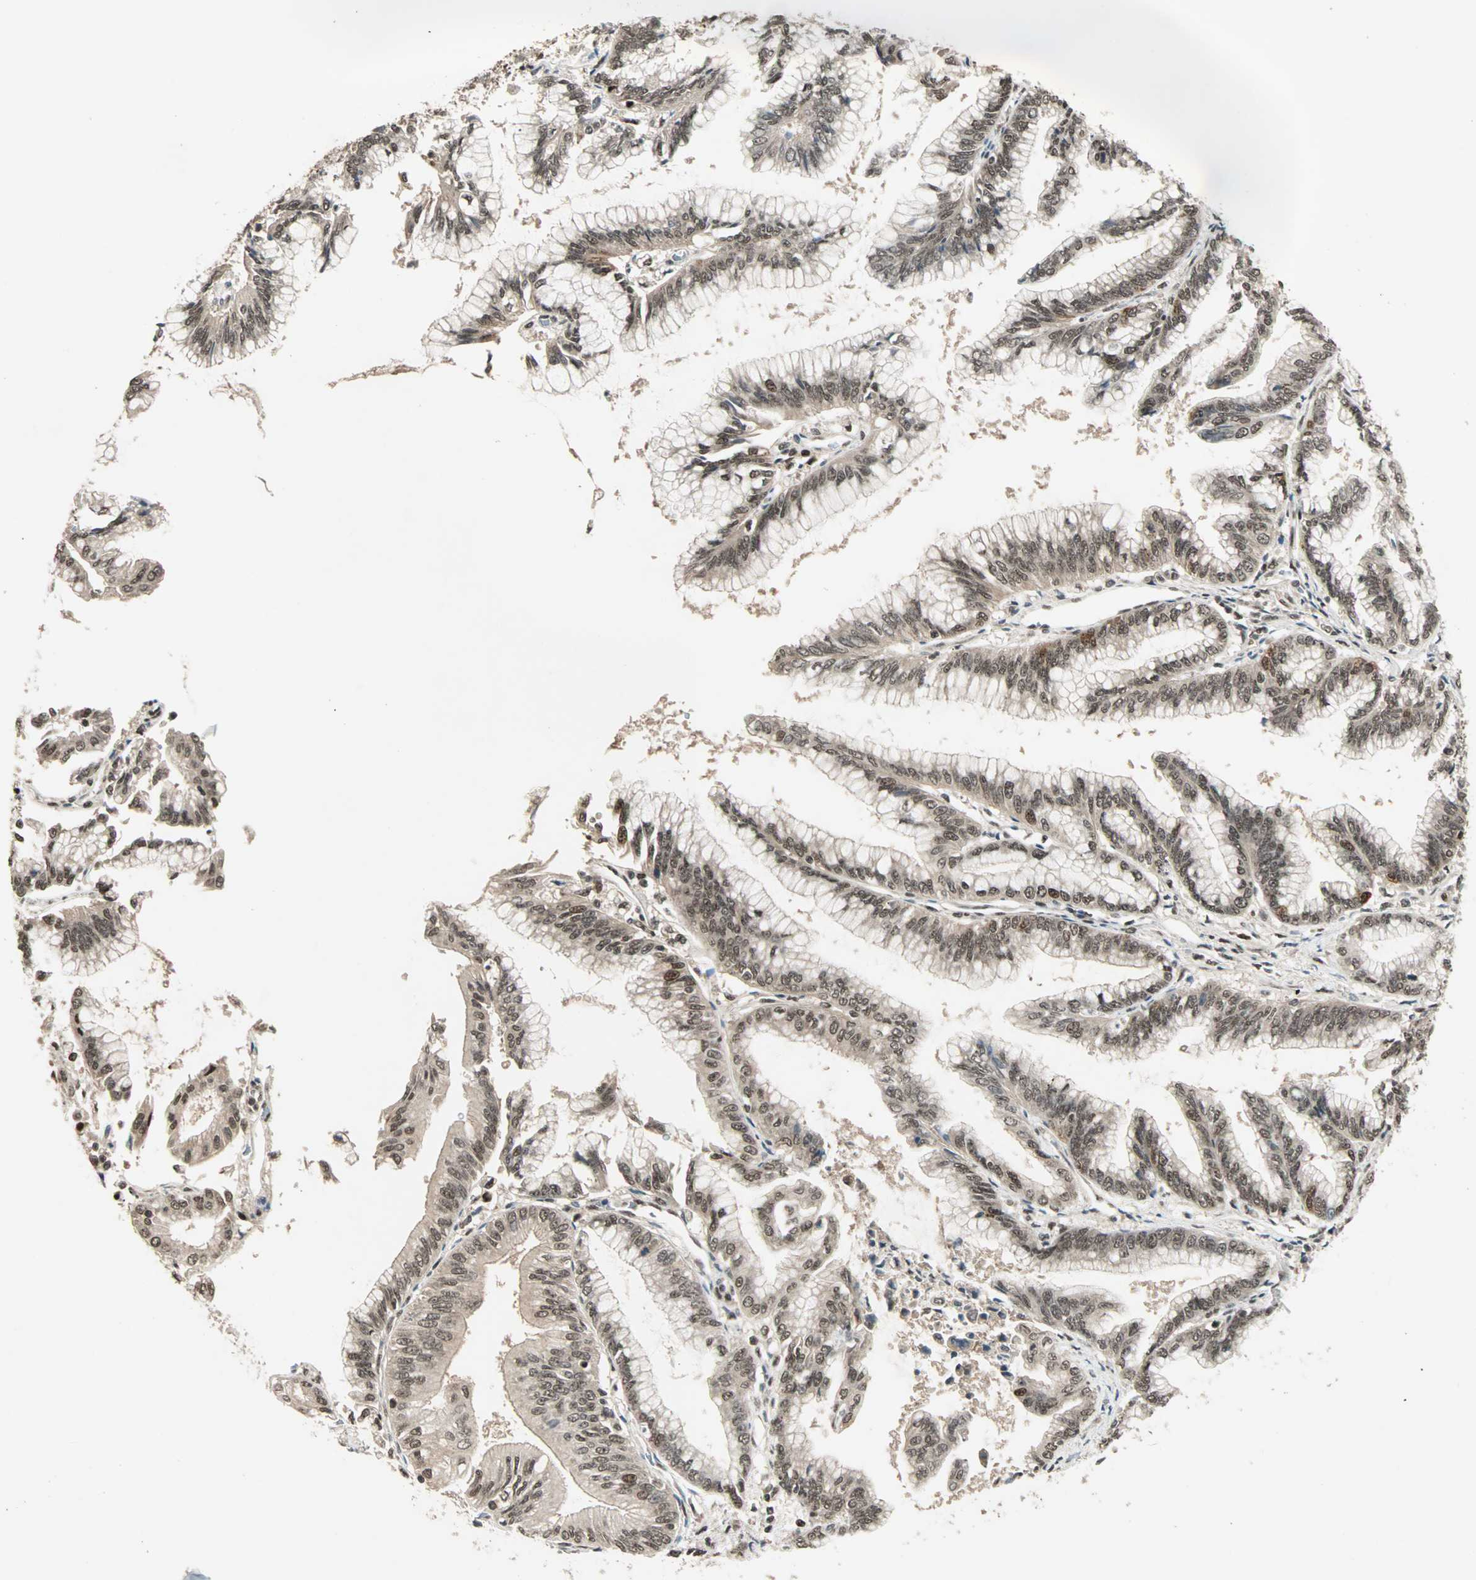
{"staining": {"intensity": "moderate", "quantity": ">75%", "location": "cytoplasmic/membranous,nuclear"}, "tissue": "pancreatic cancer", "cell_type": "Tumor cells", "image_type": "cancer", "snomed": [{"axis": "morphology", "description": "Adenocarcinoma, NOS"}, {"axis": "topography", "description": "Pancreas"}], "caption": "Pancreatic cancer tissue shows moderate cytoplasmic/membranous and nuclear expression in about >75% of tumor cells, visualized by immunohistochemistry.", "gene": "ZNF44", "patient": {"sex": "female", "age": 64}}